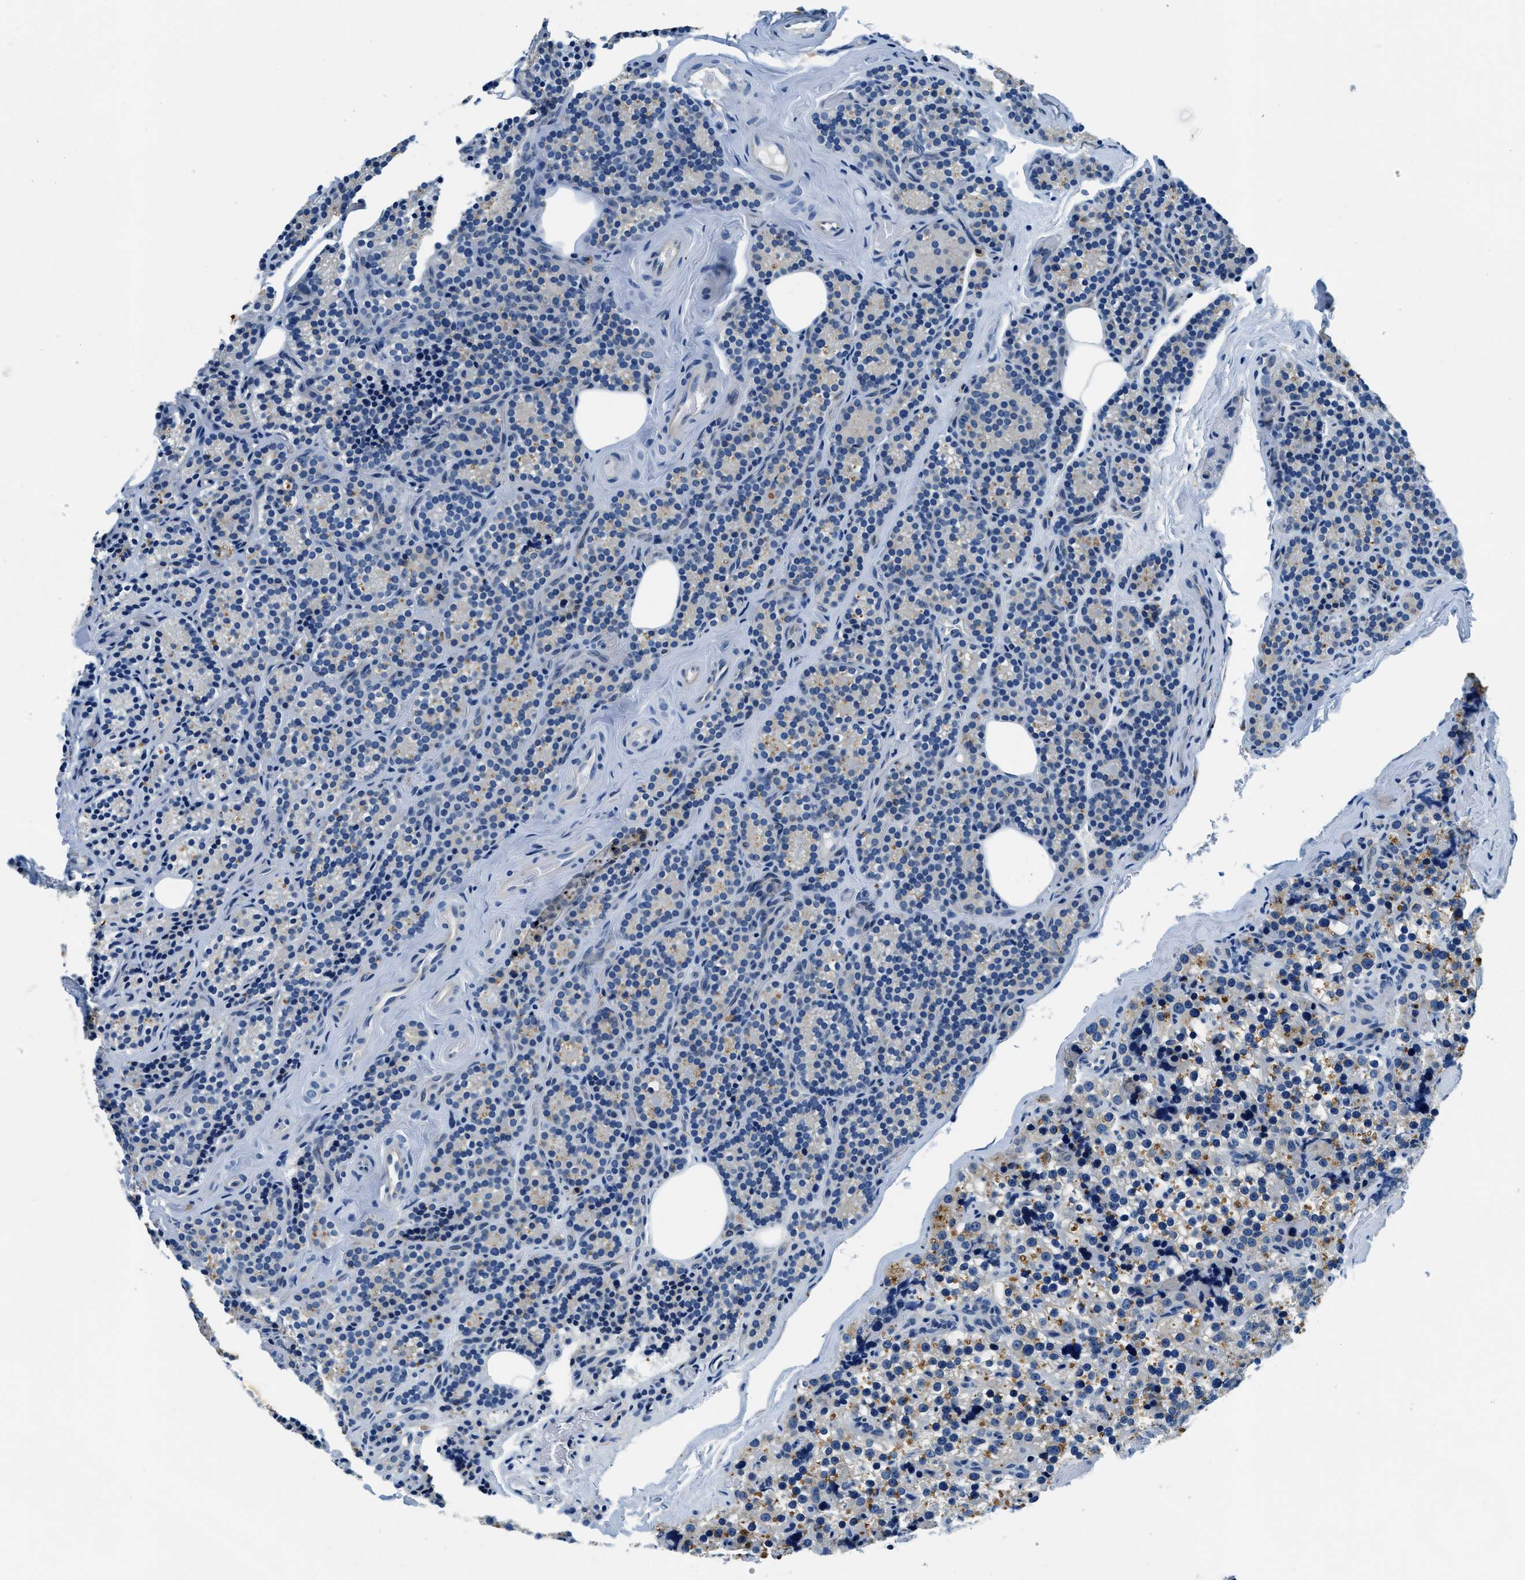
{"staining": {"intensity": "moderate", "quantity": "<25%", "location": "cytoplasmic/membranous"}, "tissue": "parathyroid gland", "cell_type": "Glandular cells", "image_type": "normal", "snomed": [{"axis": "morphology", "description": "Normal tissue, NOS"}, {"axis": "morphology", "description": "Adenoma, NOS"}, {"axis": "topography", "description": "Parathyroid gland"}], "caption": "Immunohistochemistry (IHC) image of benign parathyroid gland stained for a protein (brown), which demonstrates low levels of moderate cytoplasmic/membranous expression in about <25% of glandular cells.", "gene": "UBAC2", "patient": {"sex": "female", "age": 51}}